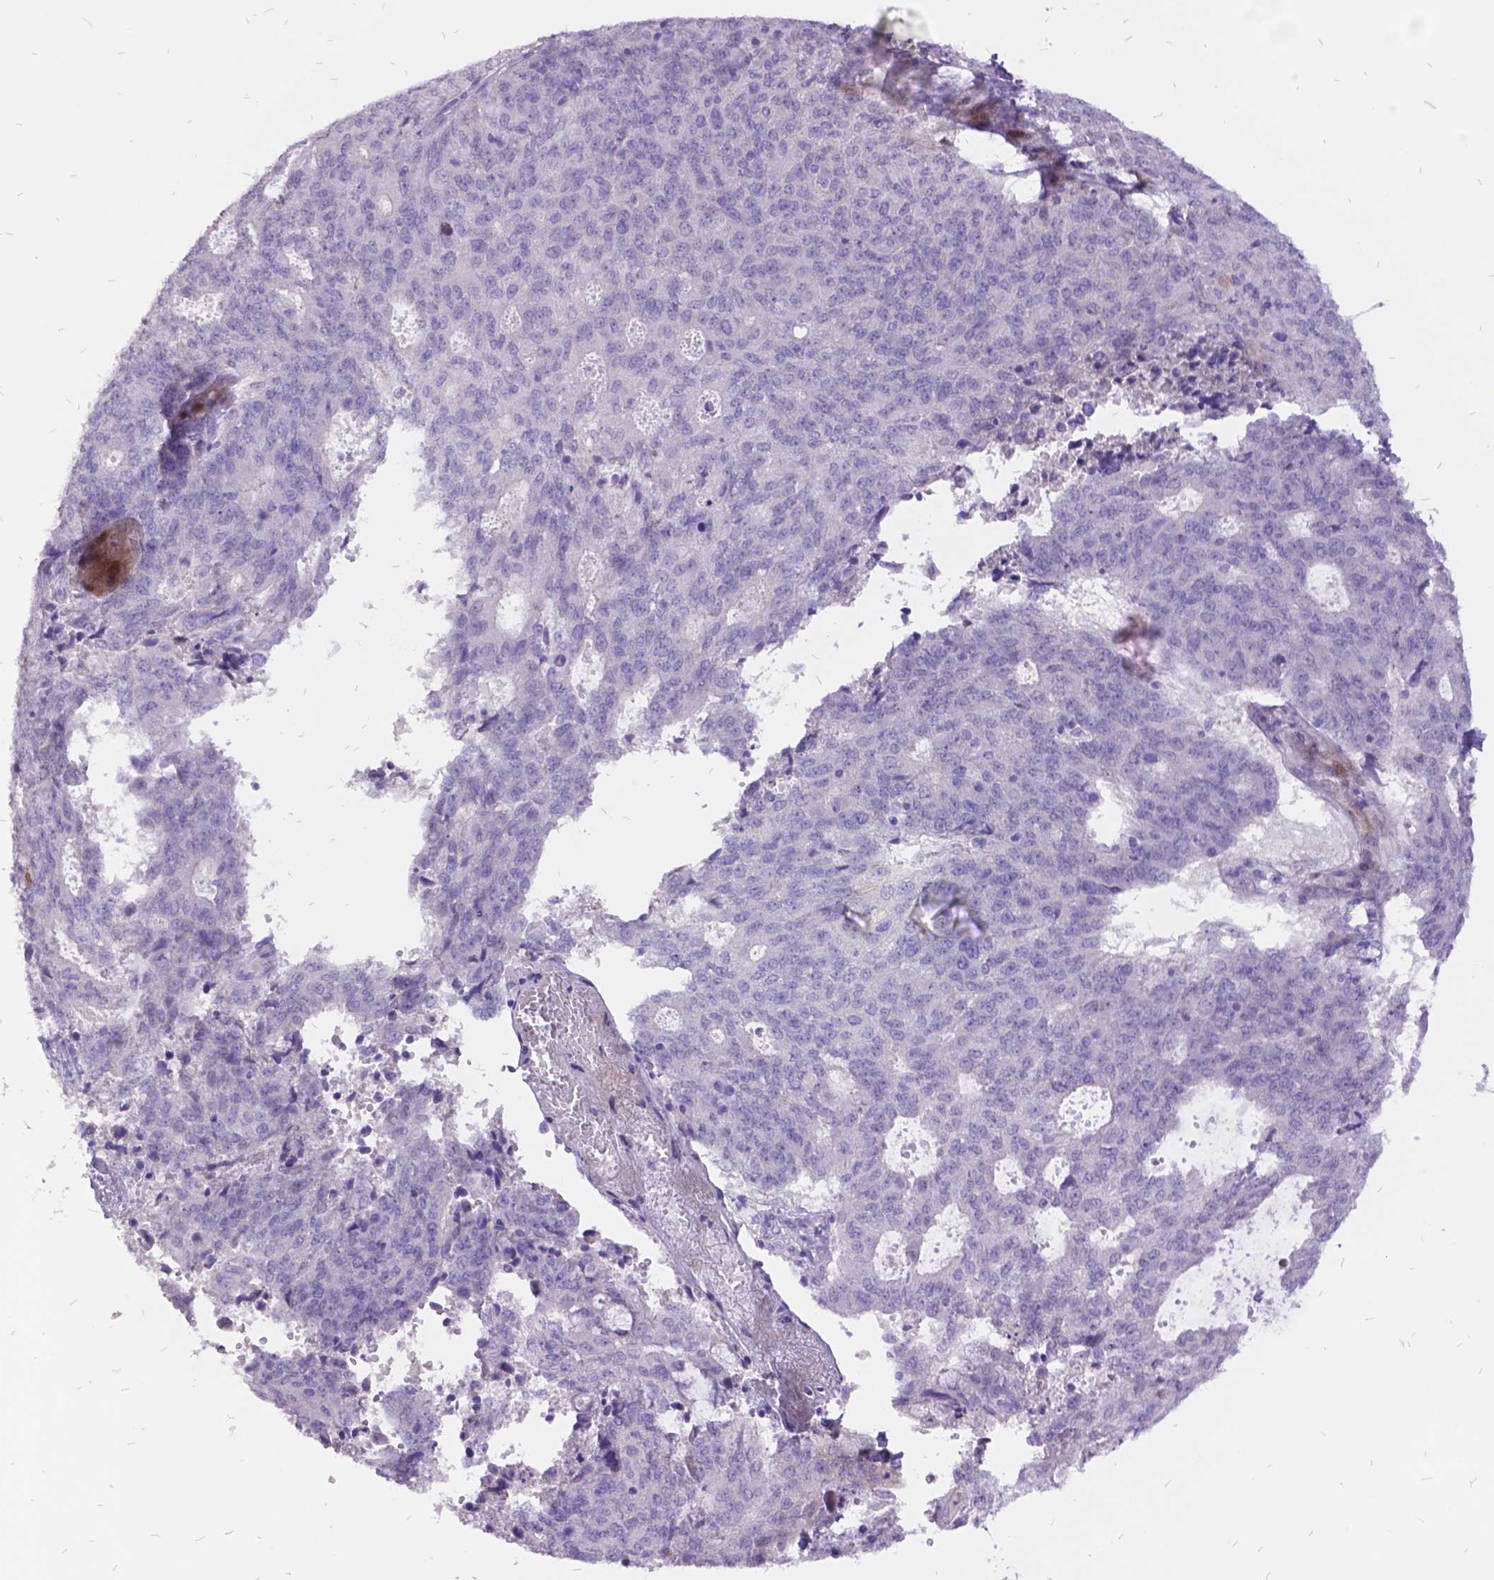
{"staining": {"intensity": "negative", "quantity": "none", "location": "none"}, "tissue": "endometrial cancer", "cell_type": "Tumor cells", "image_type": "cancer", "snomed": [{"axis": "morphology", "description": "Adenocarcinoma, NOS"}, {"axis": "topography", "description": "Endometrium"}], "caption": "Immunohistochemical staining of human adenocarcinoma (endometrial) reveals no significant expression in tumor cells.", "gene": "ITGB6", "patient": {"sex": "female", "age": 82}}